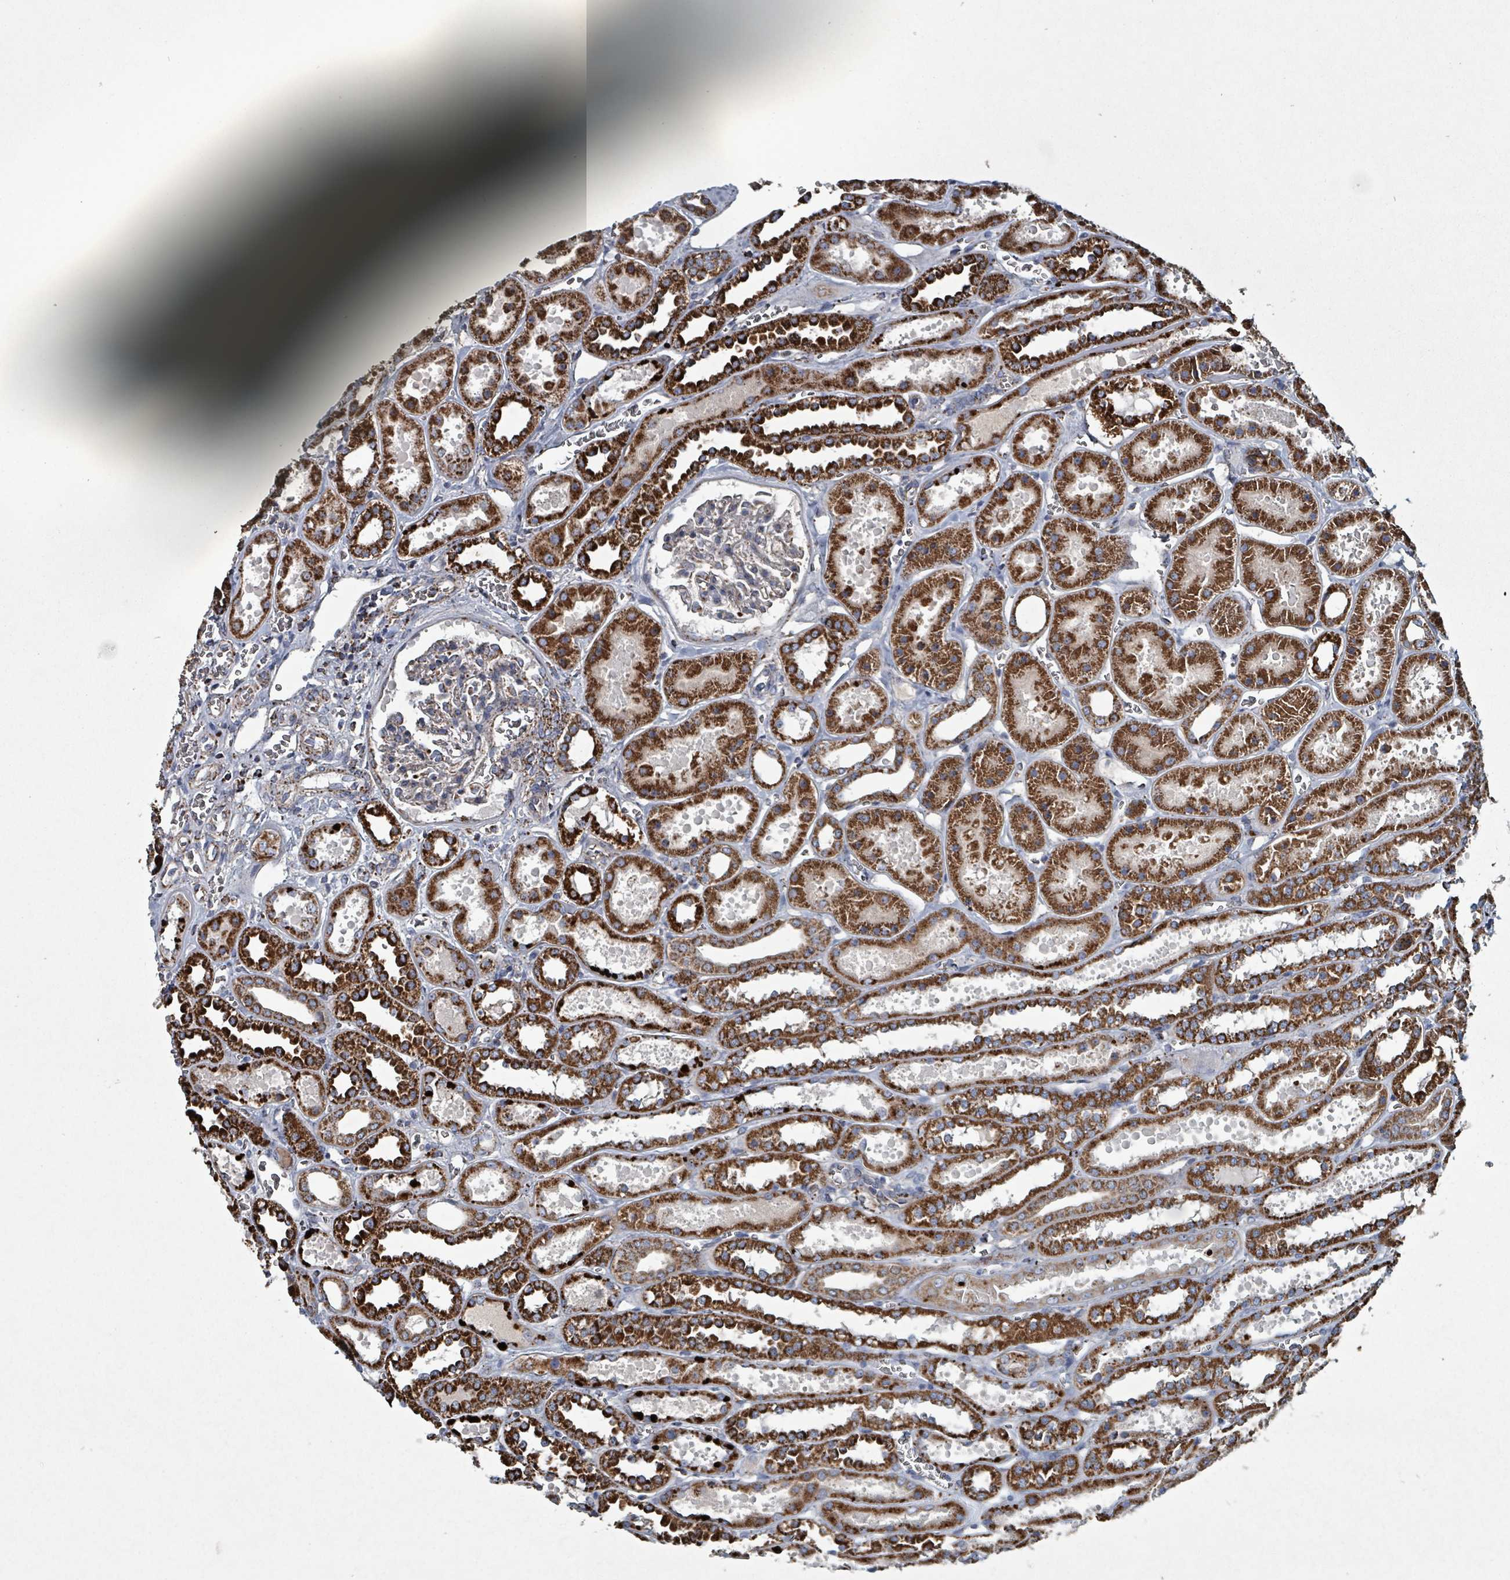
{"staining": {"intensity": "moderate", "quantity": "<25%", "location": "cytoplasmic/membranous"}, "tissue": "kidney", "cell_type": "Cells in glomeruli", "image_type": "normal", "snomed": [{"axis": "morphology", "description": "Normal tissue, NOS"}, {"axis": "topography", "description": "Kidney"}], "caption": "Benign kidney shows moderate cytoplasmic/membranous positivity in approximately <25% of cells in glomeruli (Stains: DAB in brown, nuclei in blue, Microscopy: brightfield microscopy at high magnification)..", "gene": "ABHD18", "patient": {"sex": "female", "age": 41}}